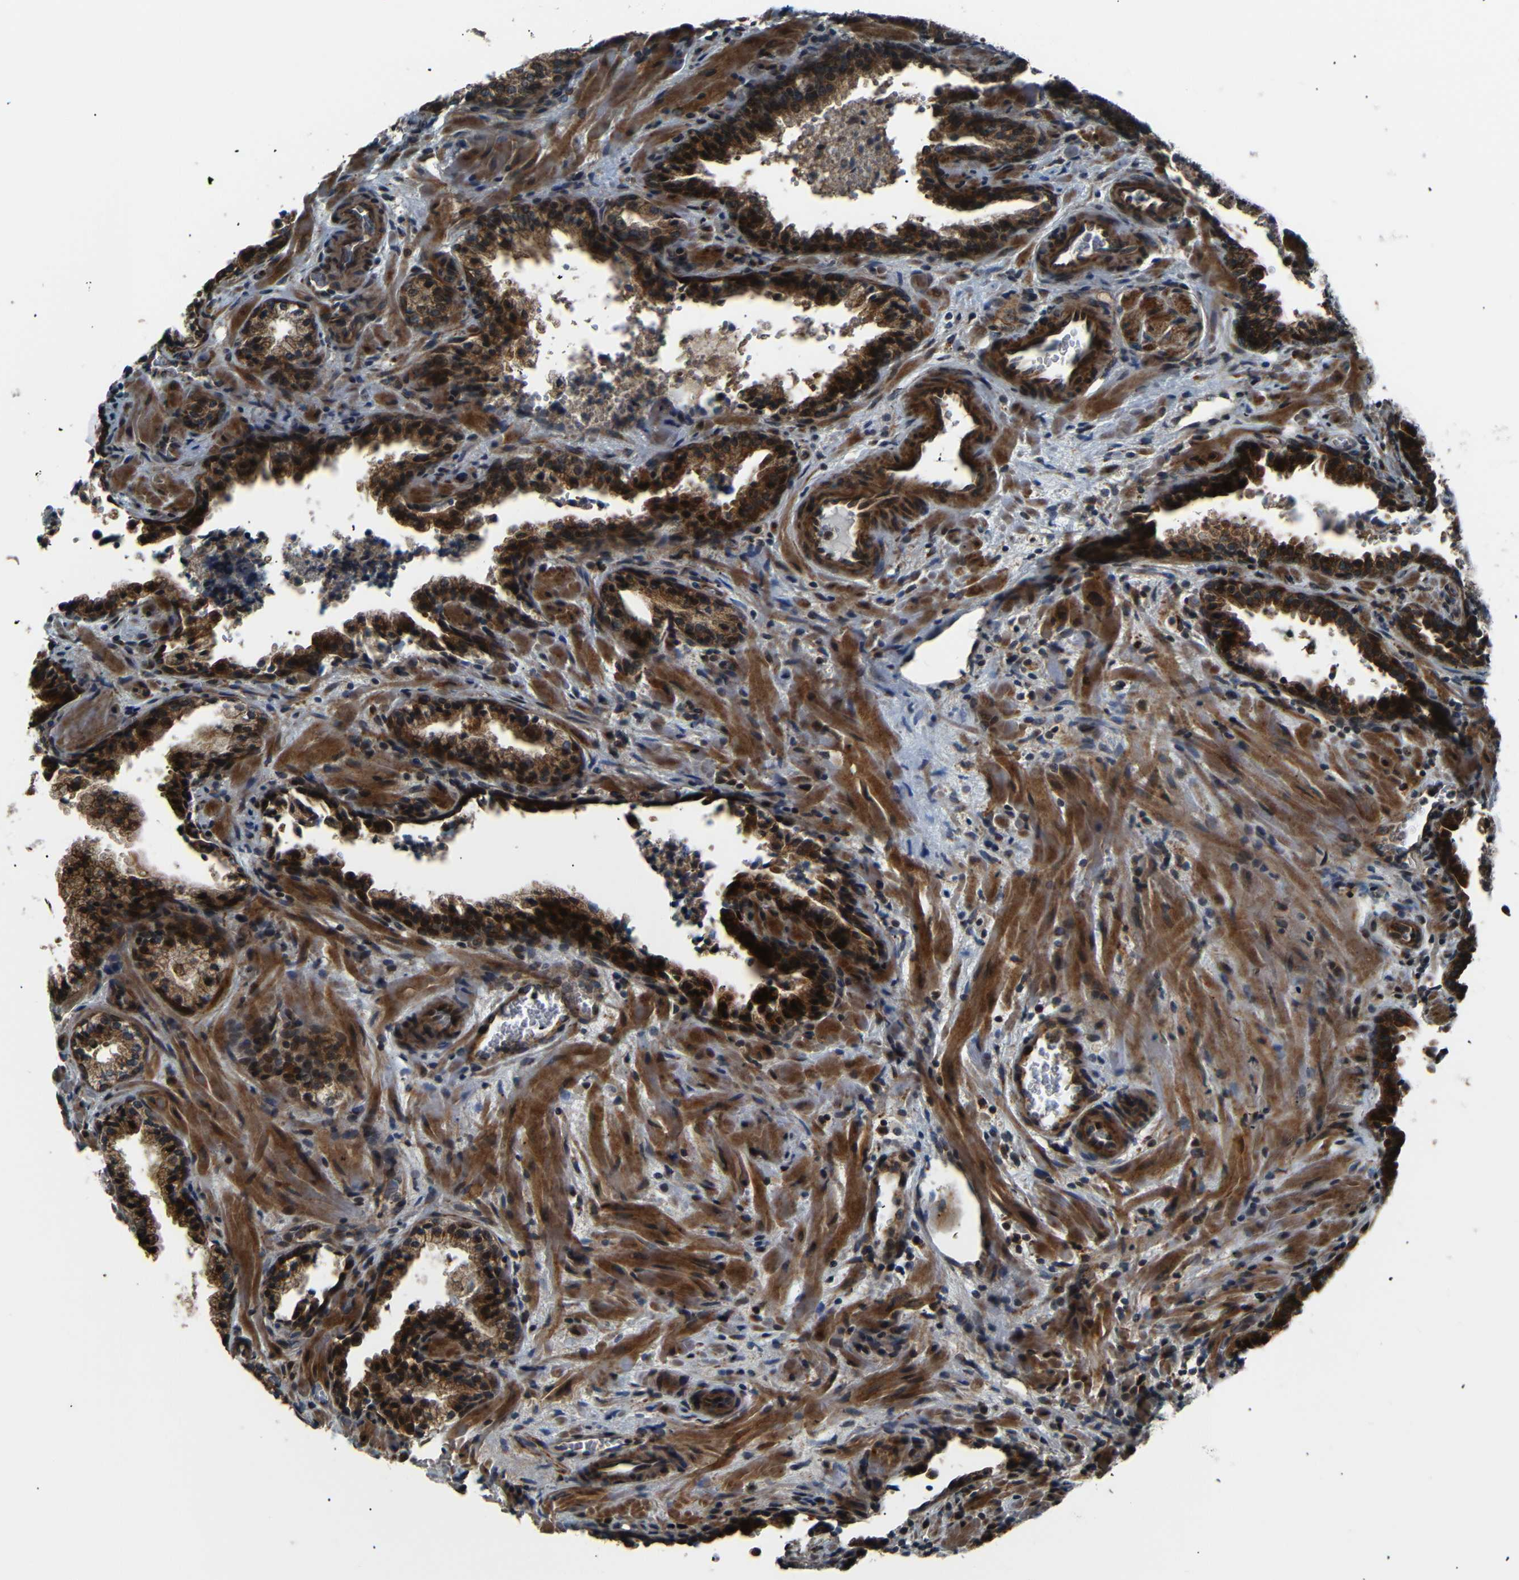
{"staining": {"intensity": "strong", "quantity": ">75%", "location": "cytoplasmic/membranous,nuclear"}, "tissue": "prostate cancer", "cell_type": "Tumor cells", "image_type": "cancer", "snomed": [{"axis": "morphology", "description": "Adenocarcinoma, High grade"}, {"axis": "topography", "description": "Prostate"}], "caption": "Immunohistochemistry image of prostate high-grade adenocarcinoma stained for a protein (brown), which reveals high levels of strong cytoplasmic/membranous and nuclear positivity in approximately >75% of tumor cells.", "gene": "AKAP9", "patient": {"sex": "male", "age": 58}}